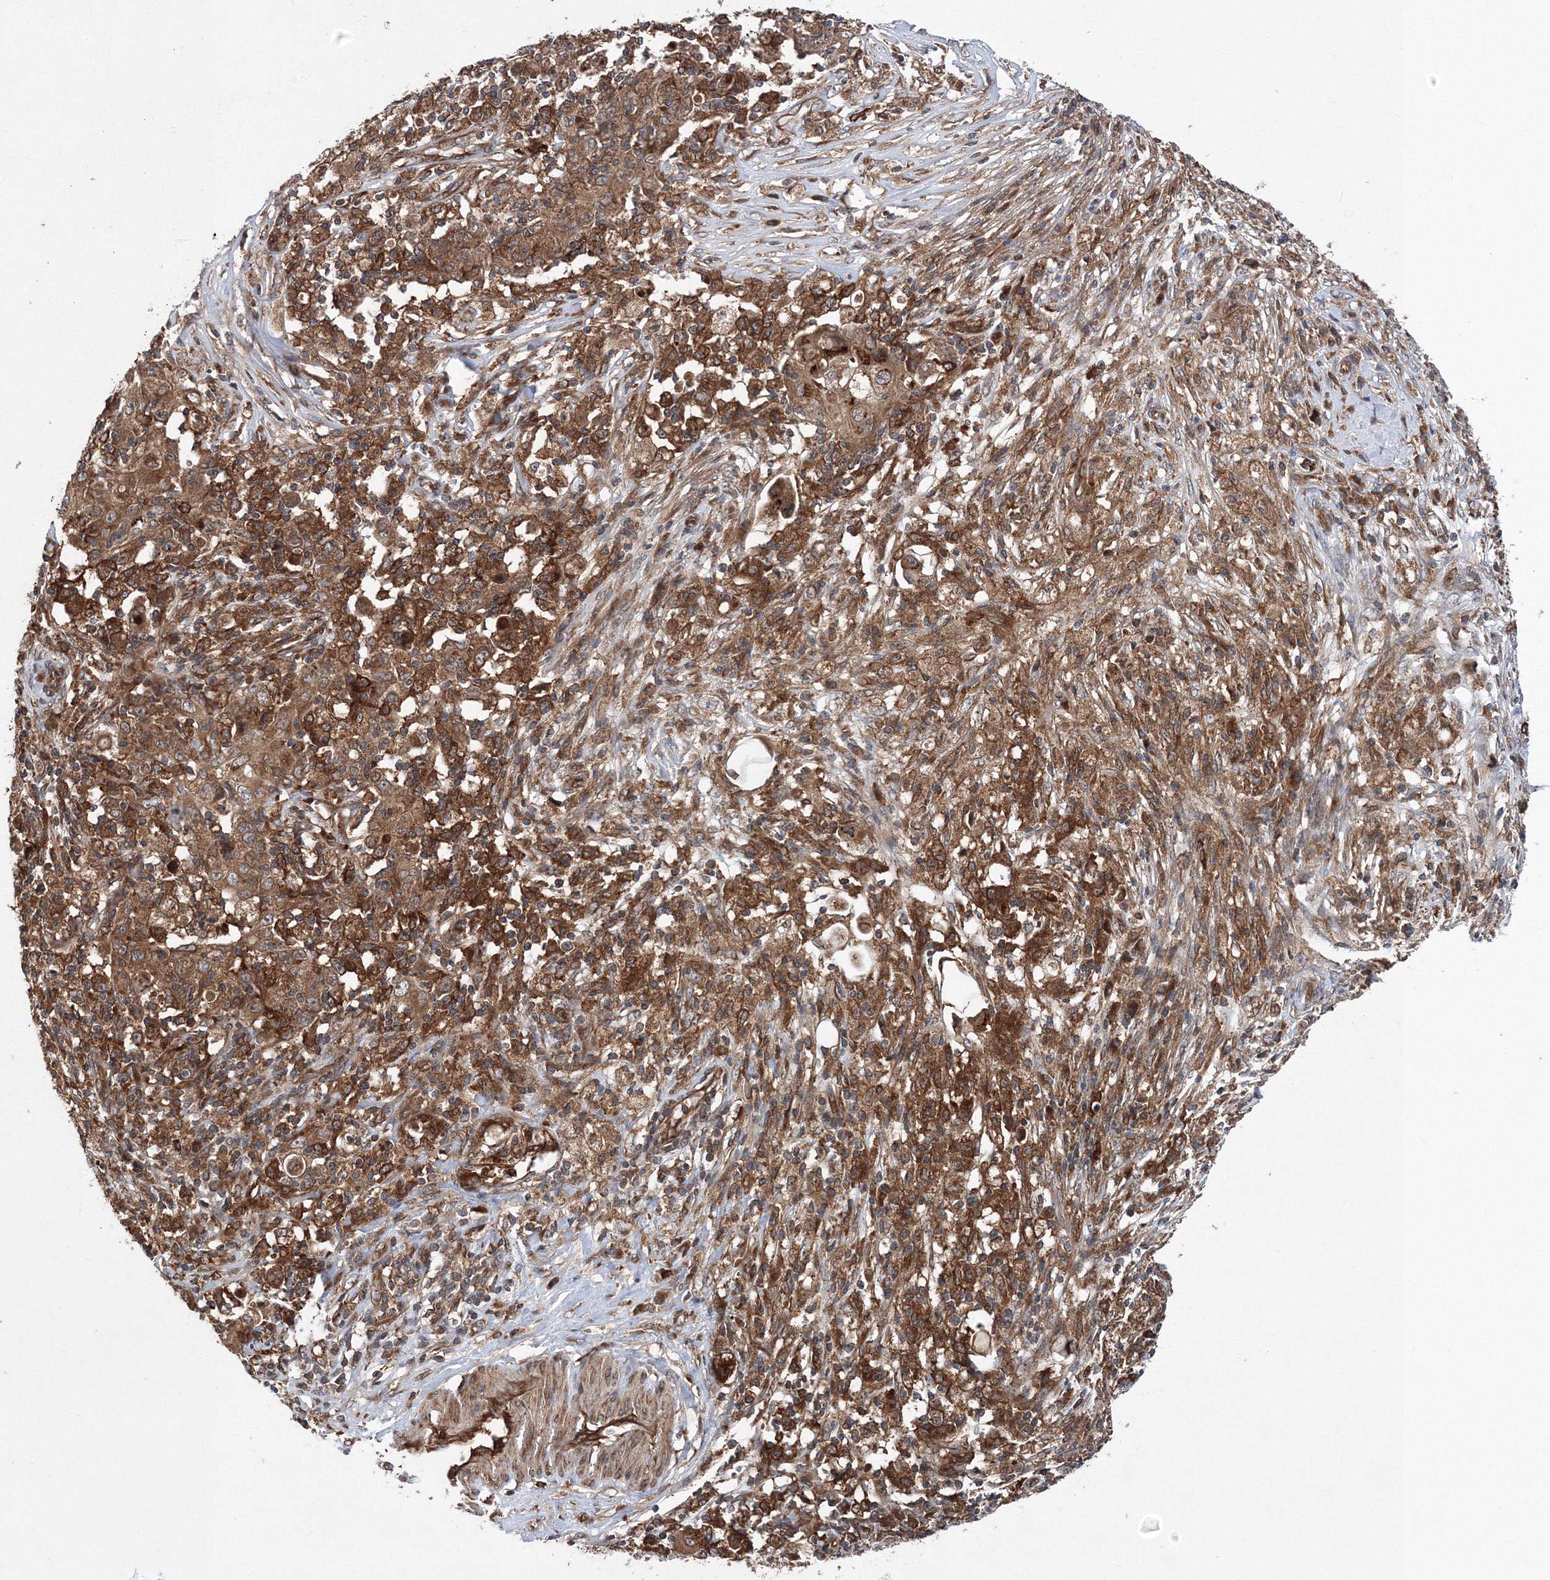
{"staining": {"intensity": "moderate", "quantity": ">75%", "location": "cytoplasmic/membranous"}, "tissue": "ovarian cancer", "cell_type": "Tumor cells", "image_type": "cancer", "snomed": [{"axis": "morphology", "description": "Carcinoma, endometroid"}, {"axis": "topography", "description": "Ovary"}], "caption": "A high-resolution image shows immunohistochemistry (IHC) staining of ovarian cancer (endometroid carcinoma), which demonstrates moderate cytoplasmic/membranous expression in approximately >75% of tumor cells.", "gene": "ATG3", "patient": {"sex": "female", "age": 42}}